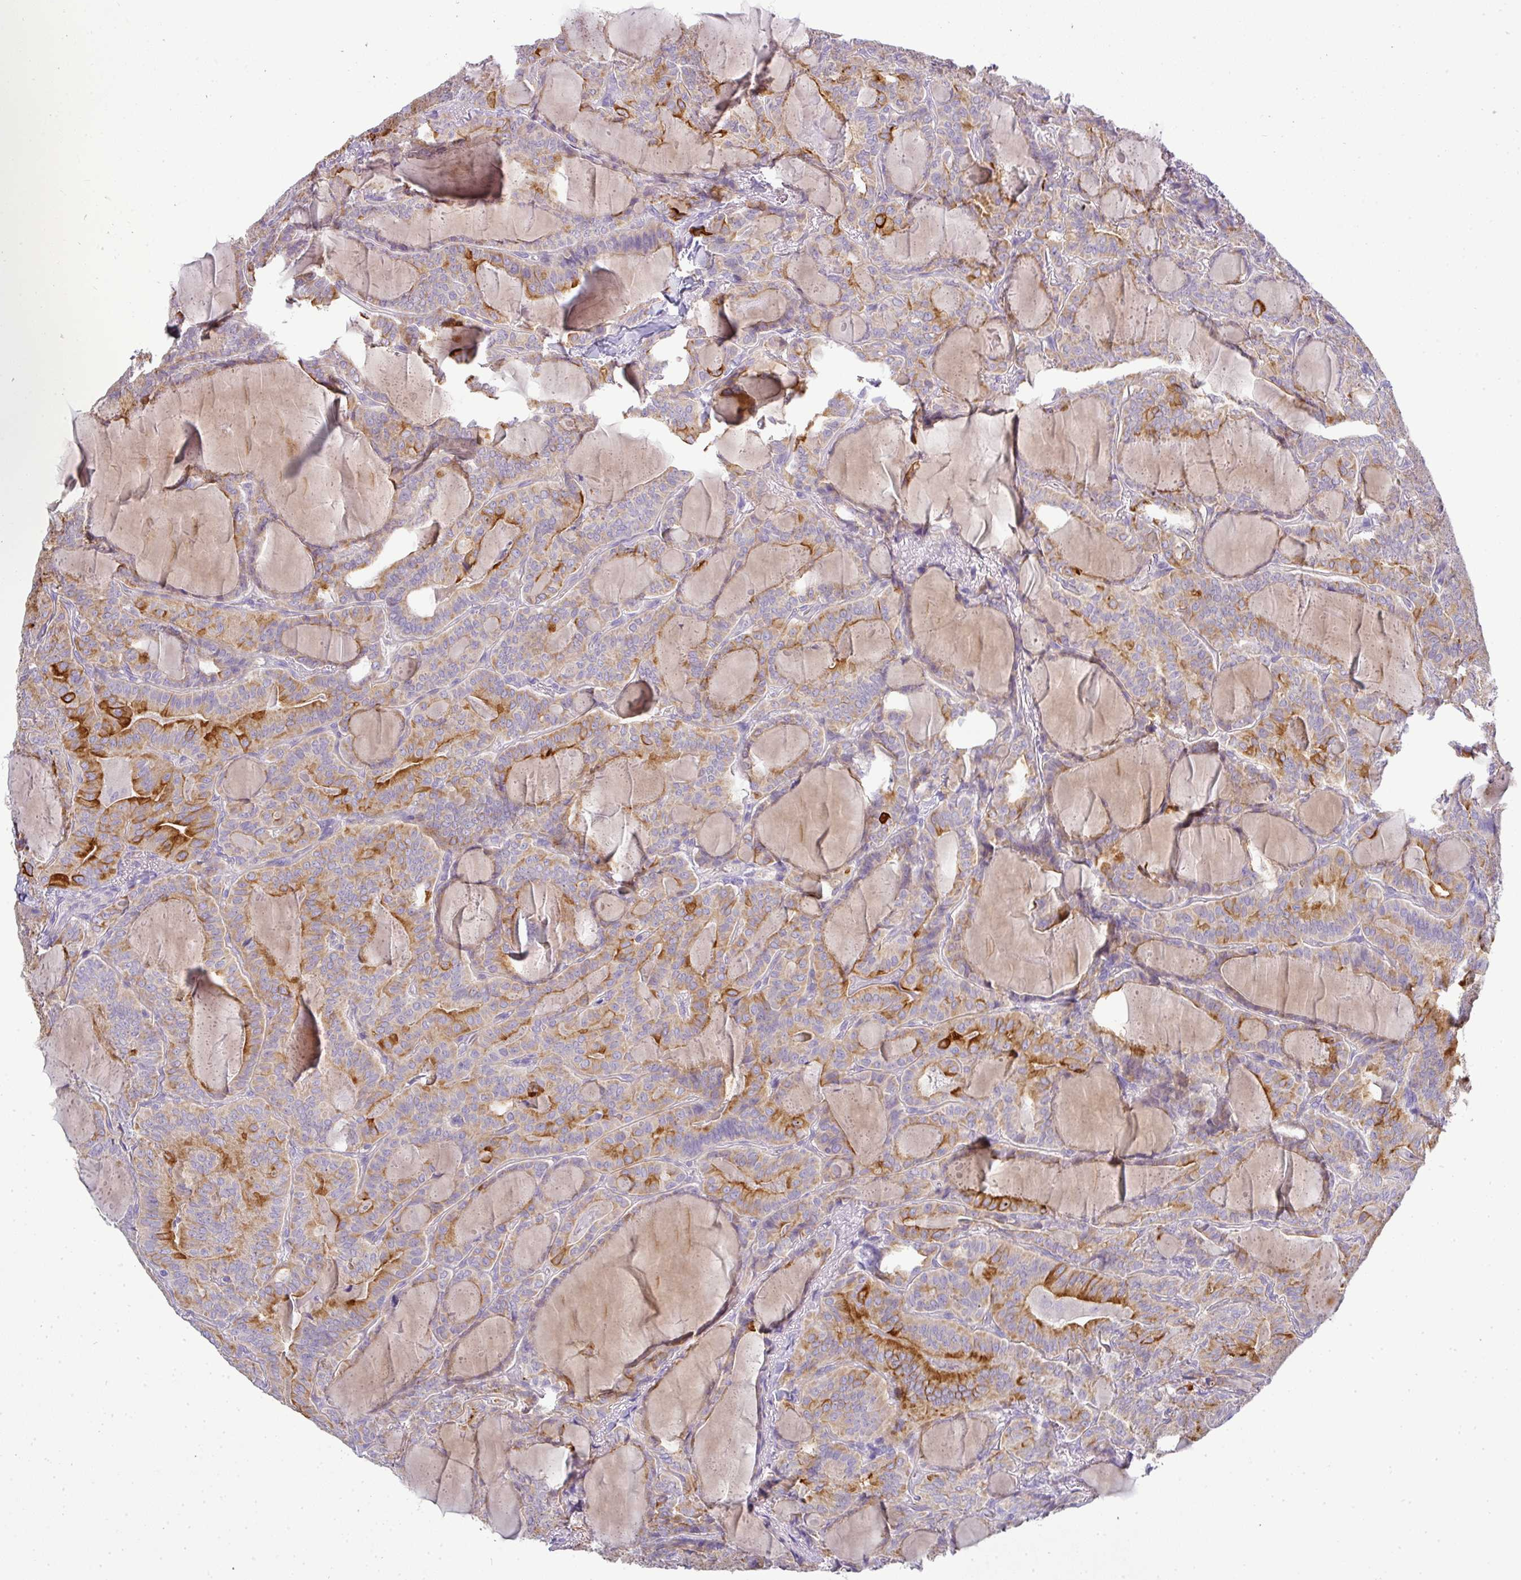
{"staining": {"intensity": "strong", "quantity": "25%-75%", "location": "cytoplasmic/membranous"}, "tissue": "thyroid cancer", "cell_type": "Tumor cells", "image_type": "cancer", "snomed": [{"axis": "morphology", "description": "Papillary adenocarcinoma, NOS"}, {"axis": "topography", "description": "Thyroid gland"}], "caption": "Protein staining reveals strong cytoplasmic/membranous positivity in approximately 25%-75% of tumor cells in thyroid papillary adenocarcinoma.", "gene": "ASXL3", "patient": {"sex": "female", "age": 68}}